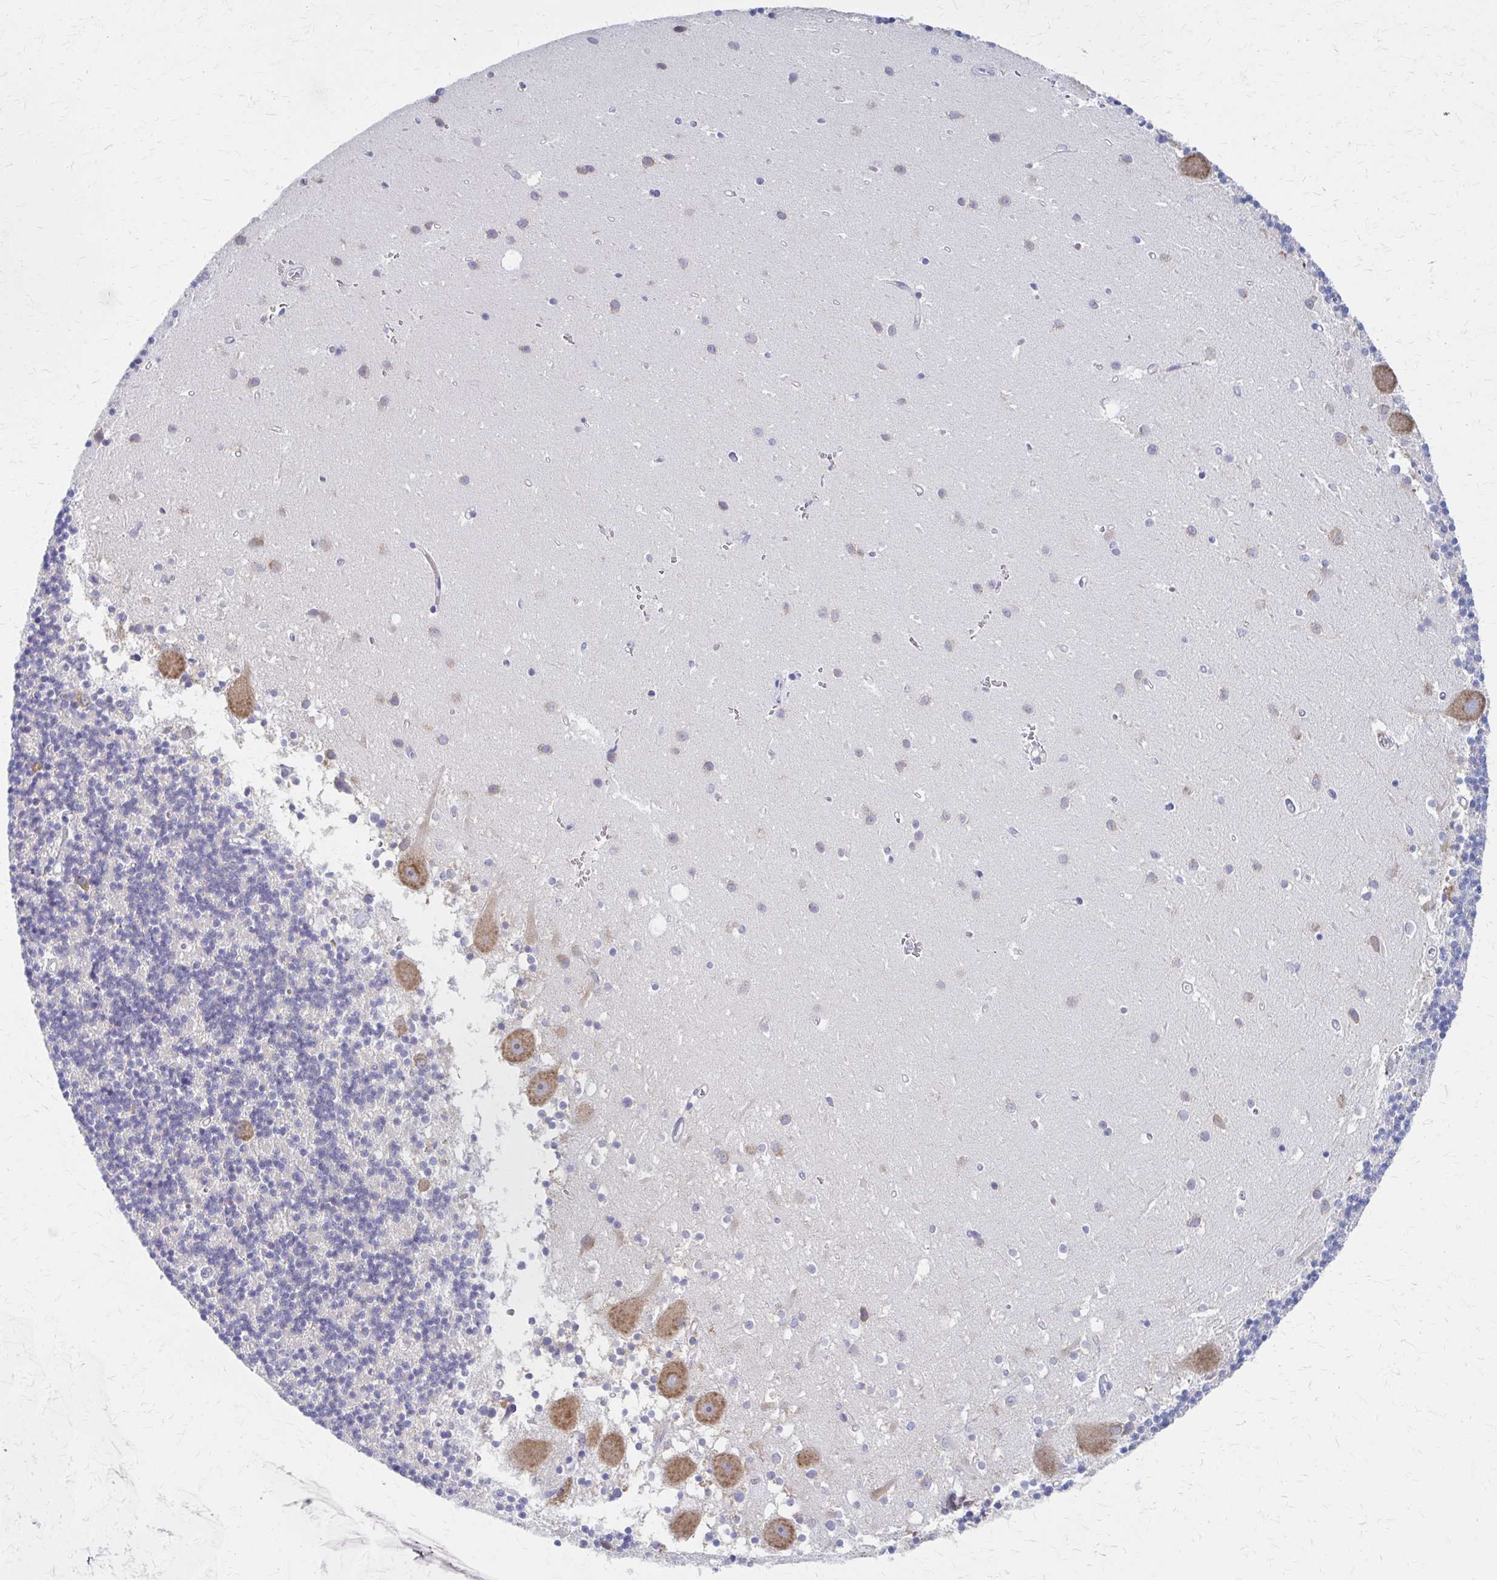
{"staining": {"intensity": "negative", "quantity": "none", "location": "none"}, "tissue": "cerebellum", "cell_type": "Cells in granular layer", "image_type": "normal", "snomed": [{"axis": "morphology", "description": "Normal tissue, NOS"}, {"axis": "topography", "description": "Cerebellum"}], "caption": "DAB (3,3'-diaminobenzidine) immunohistochemical staining of benign cerebellum shows no significant positivity in cells in granular layer.", "gene": "RPL27A", "patient": {"sex": "male", "age": 54}}